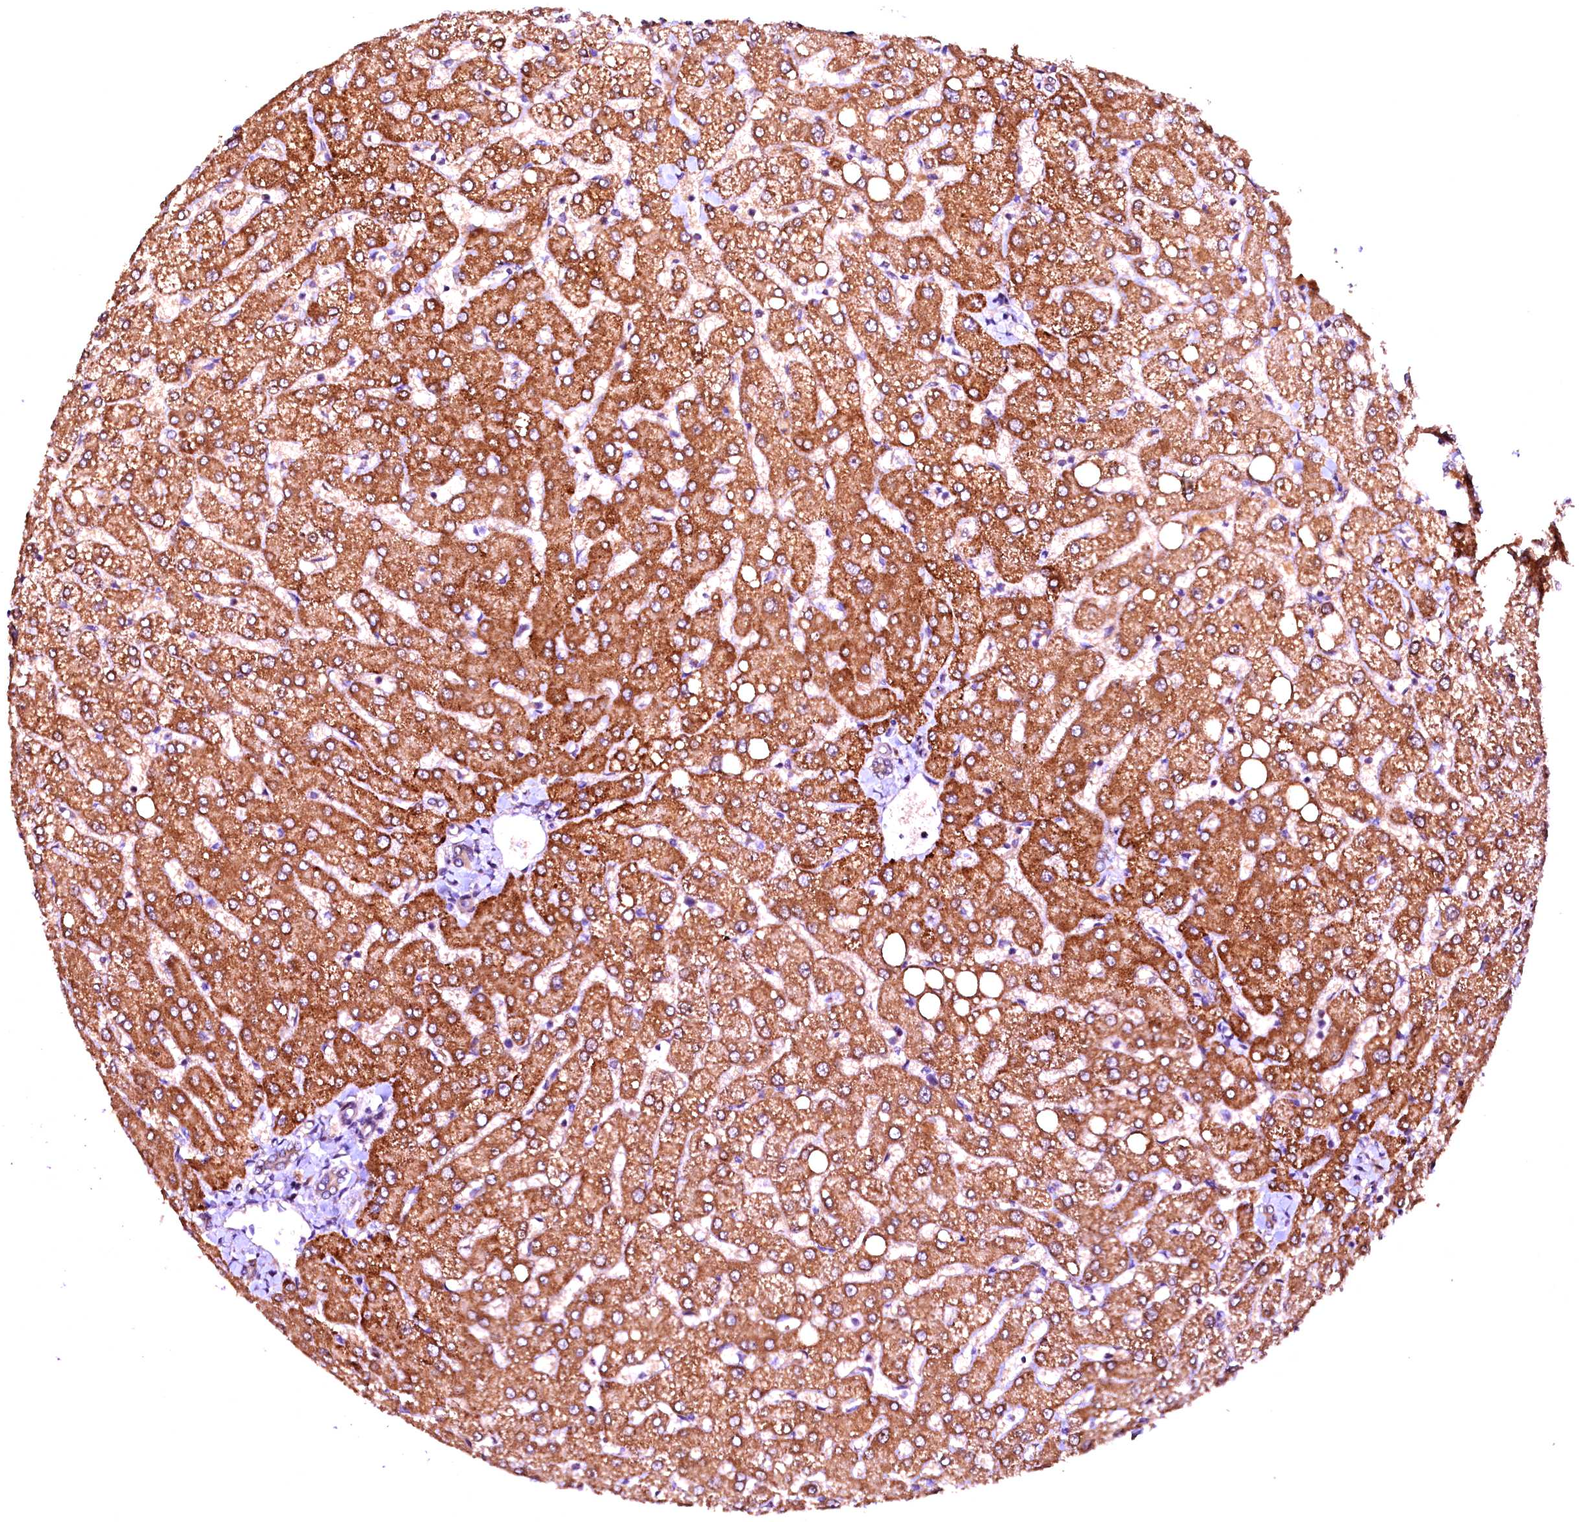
{"staining": {"intensity": "weak", "quantity": ">75%", "location": "cytoplasmic/membranous"}, "tissue": "liver", "cell_type": "Cholangiocytes", "image_type": "normal", "snomed": [{"axis": "morphology", "description": "Normal tissue, NOS"}, {"axis": "topography", "description": "Liver"}], "caption": "The immunohistochemical stain labels weak cytoplasmic/membranous expression in cholangiocytes of benign liver.", "gene": "RPUSD2", "patient": {"sex": "female", "age": 54}}